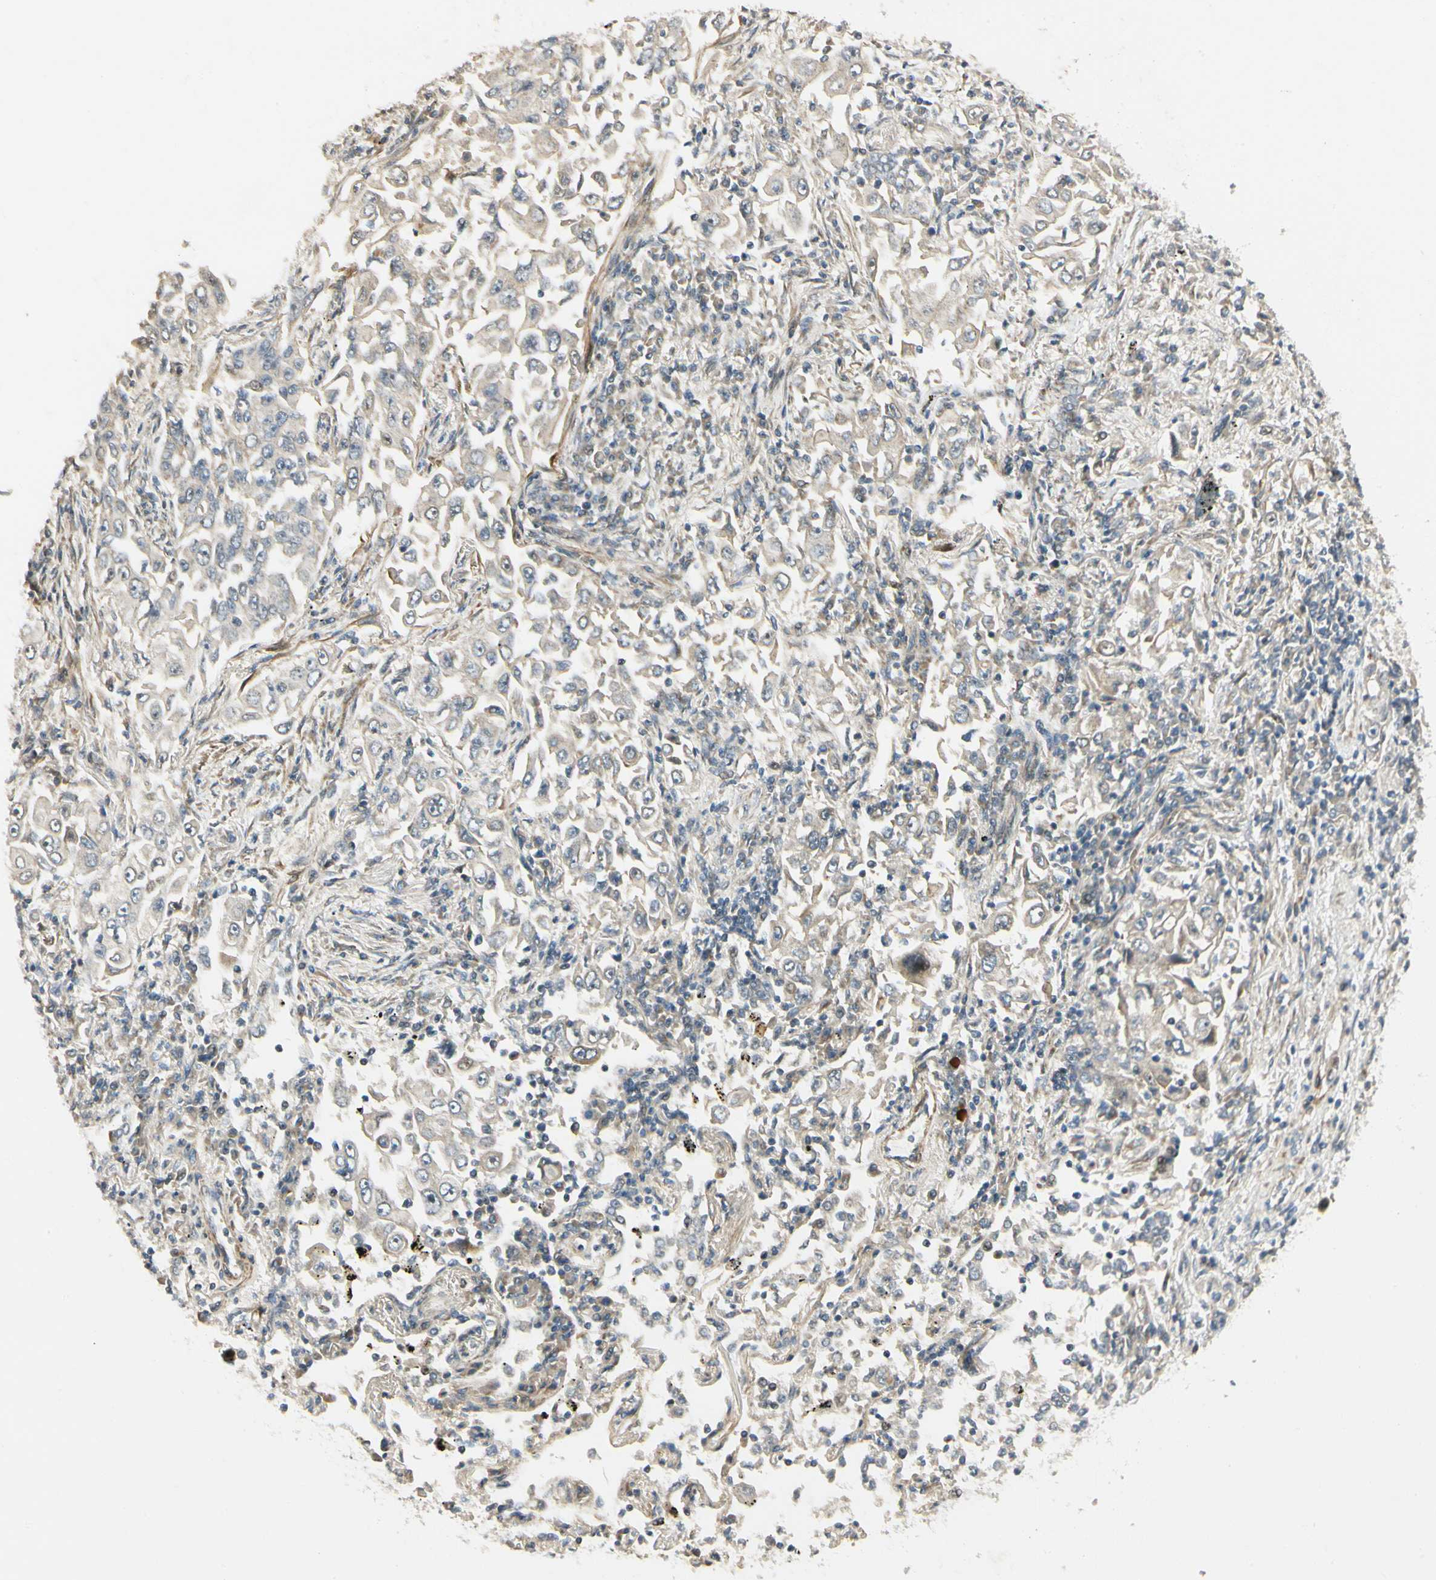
{"staining": {"intensity": "weak", "quantity": "25%-75%", "location": "cytoplasmic/membranous"}, "tissue": "lung cancer", "cell_type": "Tumor cells", "image_type": "cancer", "snomed": [{"axis": "morphology", "description": "Adenocarcinoma, NOS"}, {"axis": "topography", "description": "Lung"}], "caption": "Adenocarcinoma (lung) was stained to show a protein in brown. There is low levels of weak cytoplasmic/membranous expression in approximately 25%-75% of tumor cells.", "gene": "P4HA3", "patient": {"sex": "male", "age": 84}}